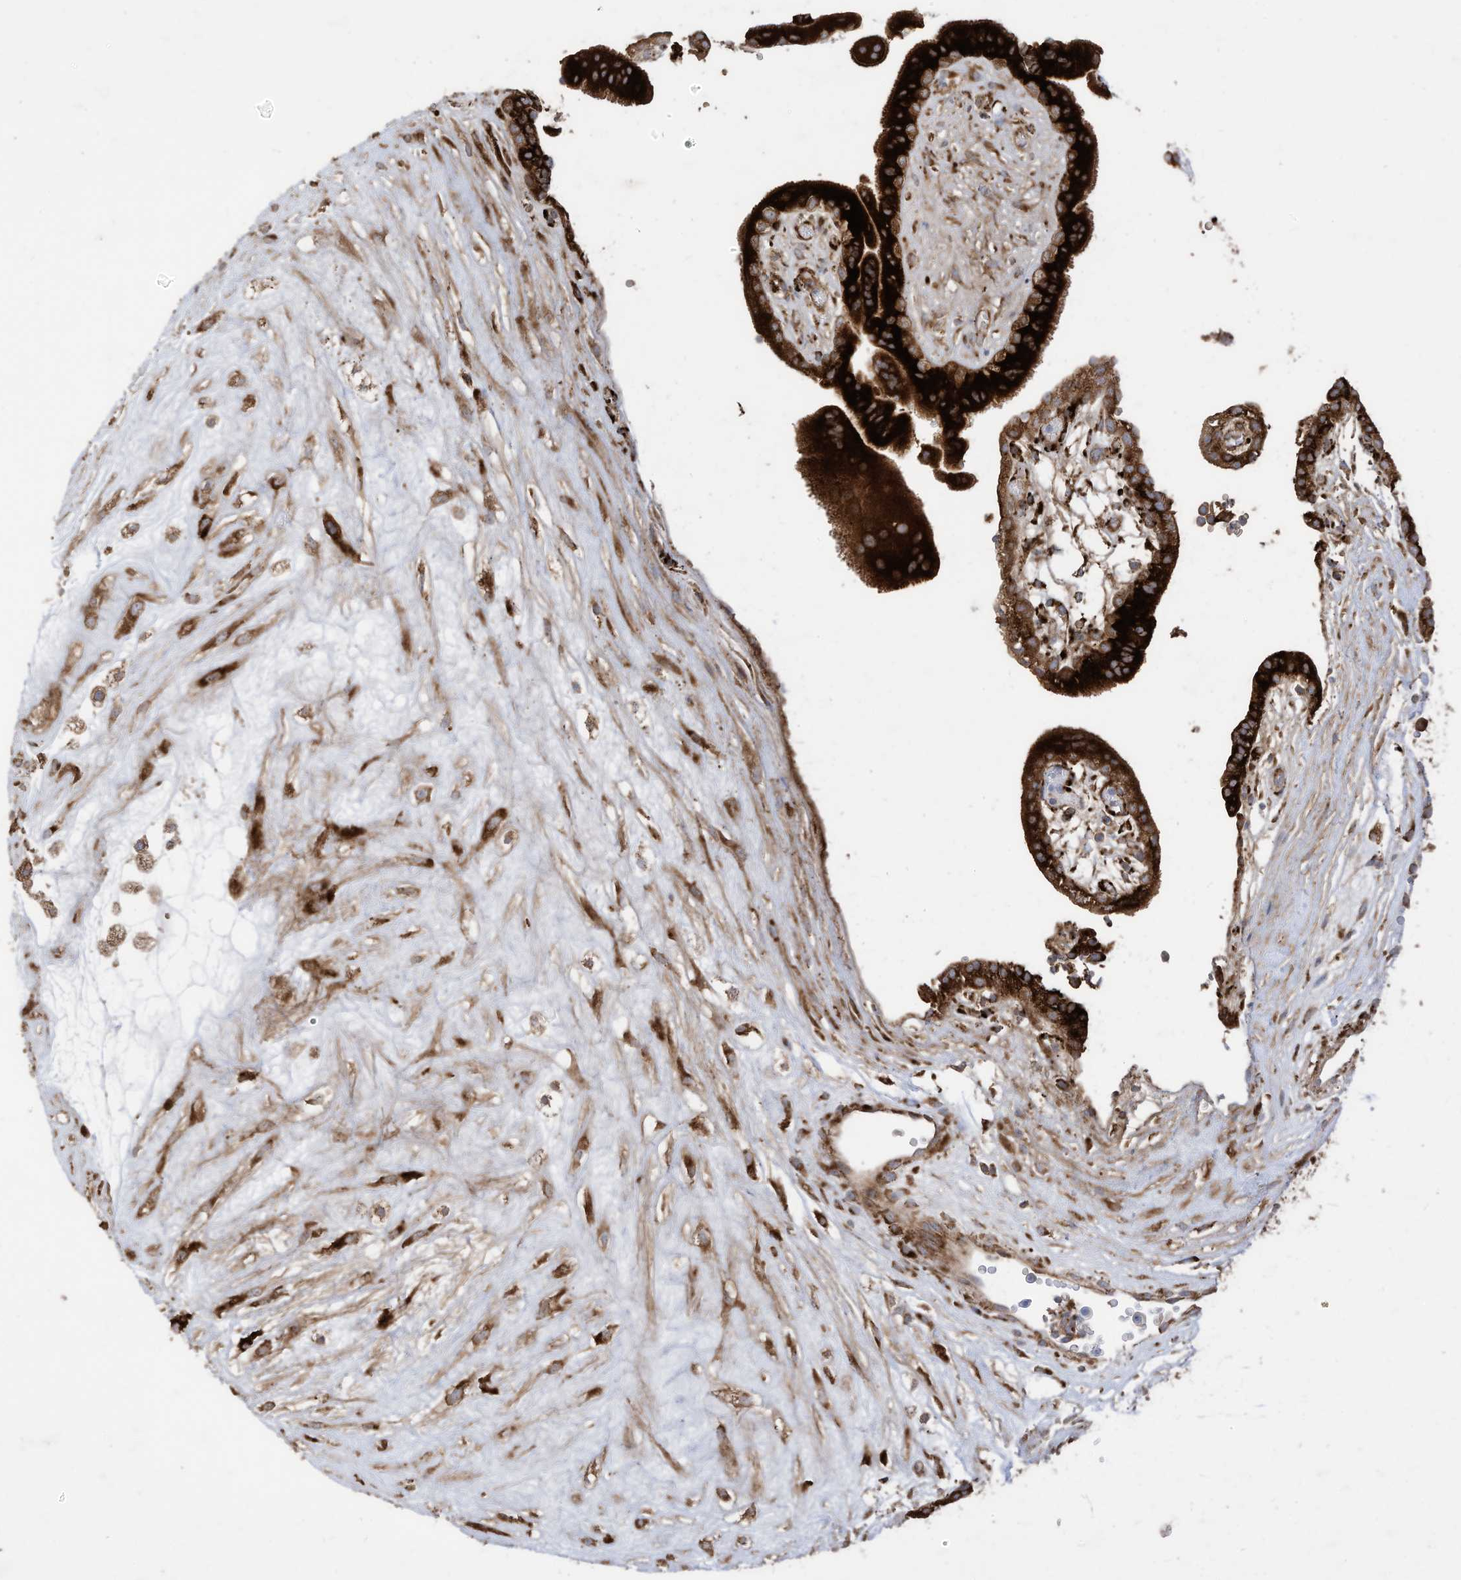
{"staining": {"intensity": "strong", "quantity": ">75%", "location": "cytoplasmic/membranous"}, "tissue": "placenta", "cell_type": "Trophoblastic cells", "image_type": "normal", "snomed": [{"axis": "morphology", "description": "Normal tissue, NOS"}, {"axis": "topography", "description": "Placenta"}], "caption": "Immunohistochemistry (IHC) image of benign placenta: human placenta stained using immunohistochemistry (IHC) displays high levels of strong protein expression localized specifically in the cytoplasmic/membranous of trophoblastic cells, appearing as a cytoplasmic/membranous brown color.", "gene": "TRNAU1AP", "patient": {"sex": "female", "age": 18}}